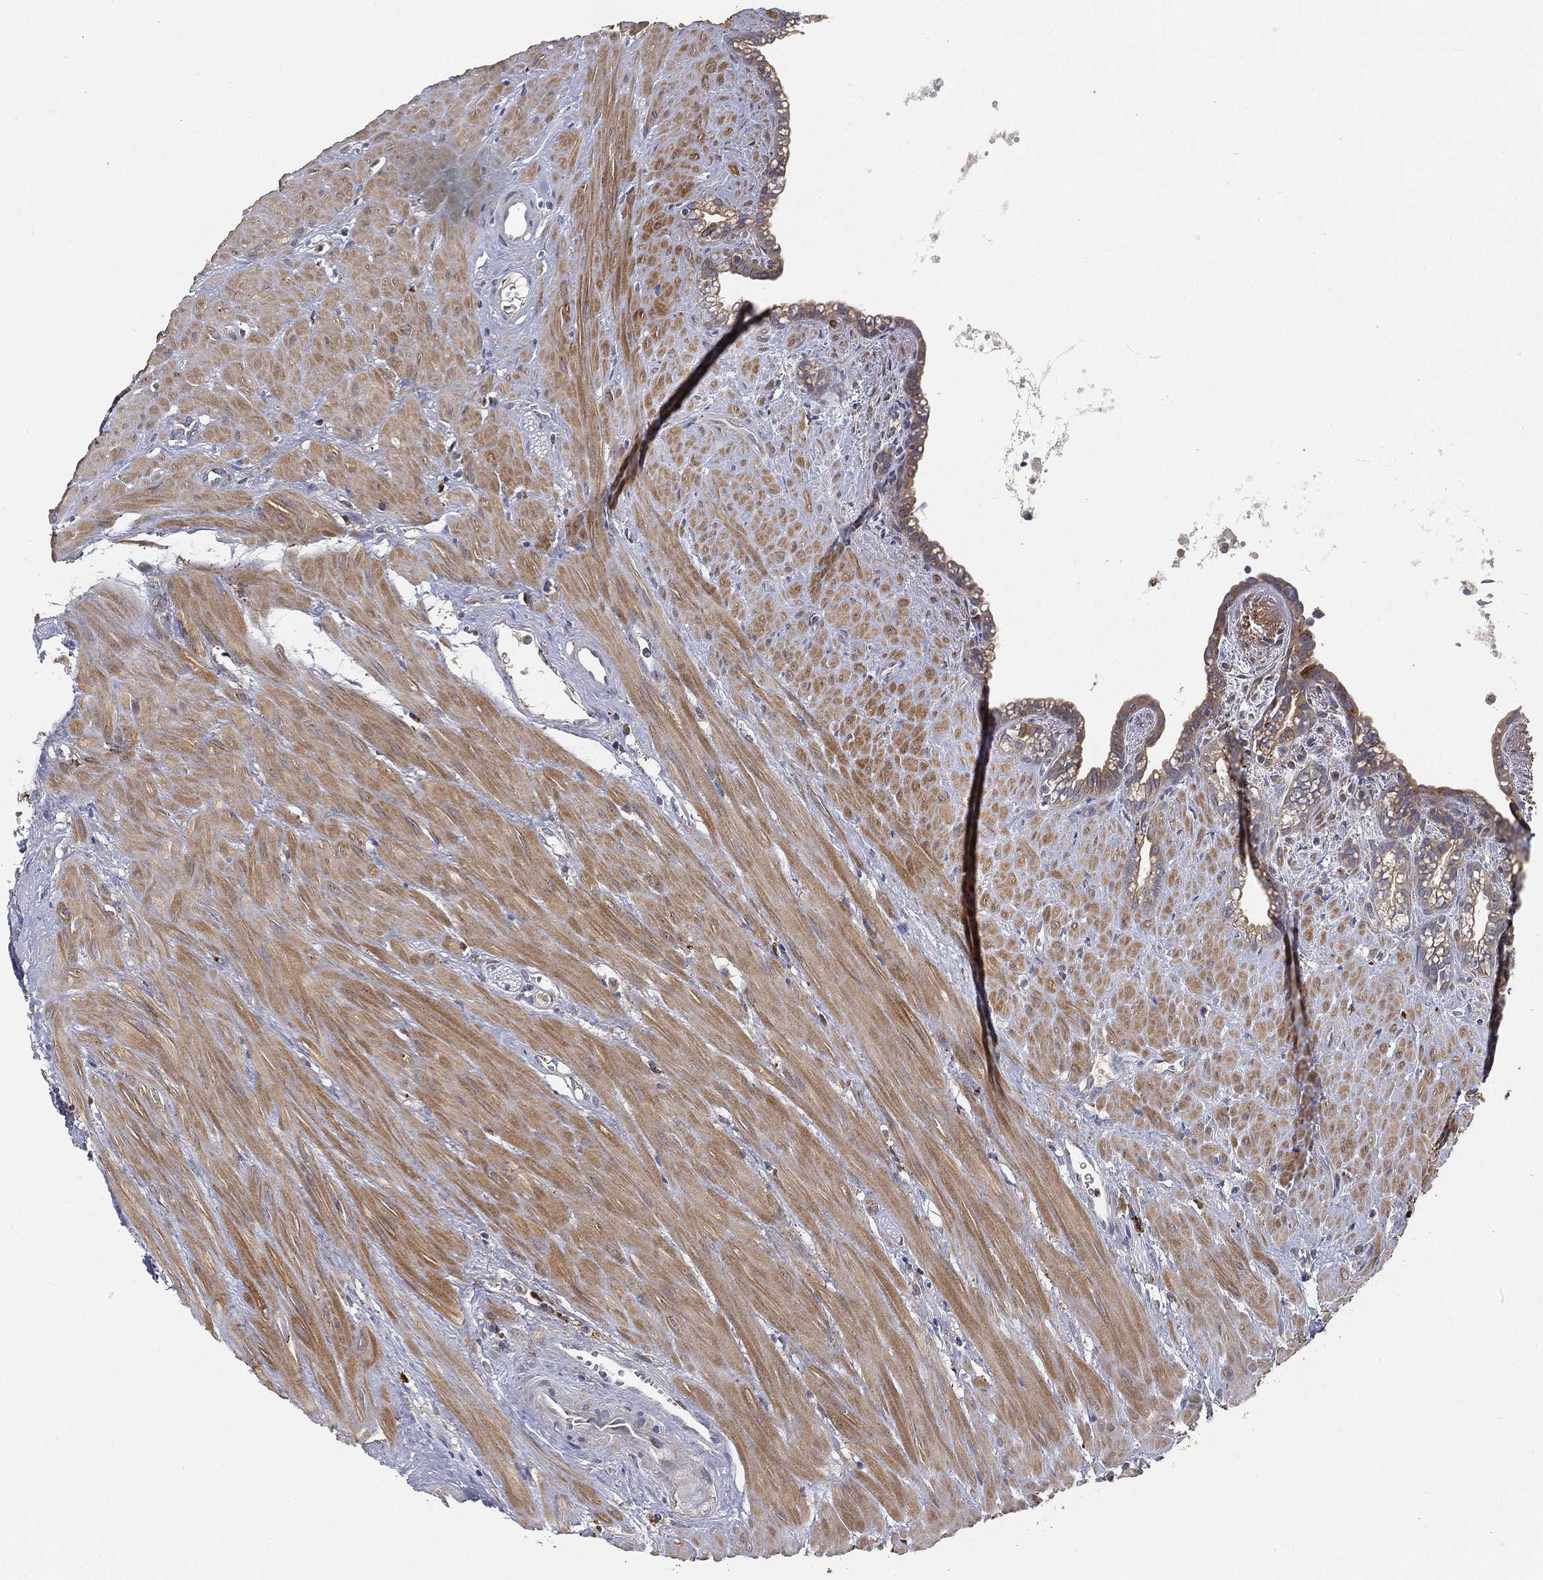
{"staining": {"intensity": "moderate", "quantity": "<25%", "location": "cytoplasmic/membranous"}, "tissue": "seminal vesicle", "cell_type": "Glandular cells", "image_type": "normal", "snomed": [{"axis": "morphology", "description": "Normal tissue, NOS"}, {"axis": "morphology", "description": "Urothelial carcinoma, NOS"}, {"axis": "topography", "description": "Urinary bladder"}, {"axis": "topography", "description": "Seminal veicle"}], "caption": "Protein analysis of normal seminal vesicle shows moderate cytoplasmic/membranous staining in approximately <25% of glandular cells. Nuclei are stained in blue.", "gene": "CTSL", "patient": {"sex": "male", "age": 76}}